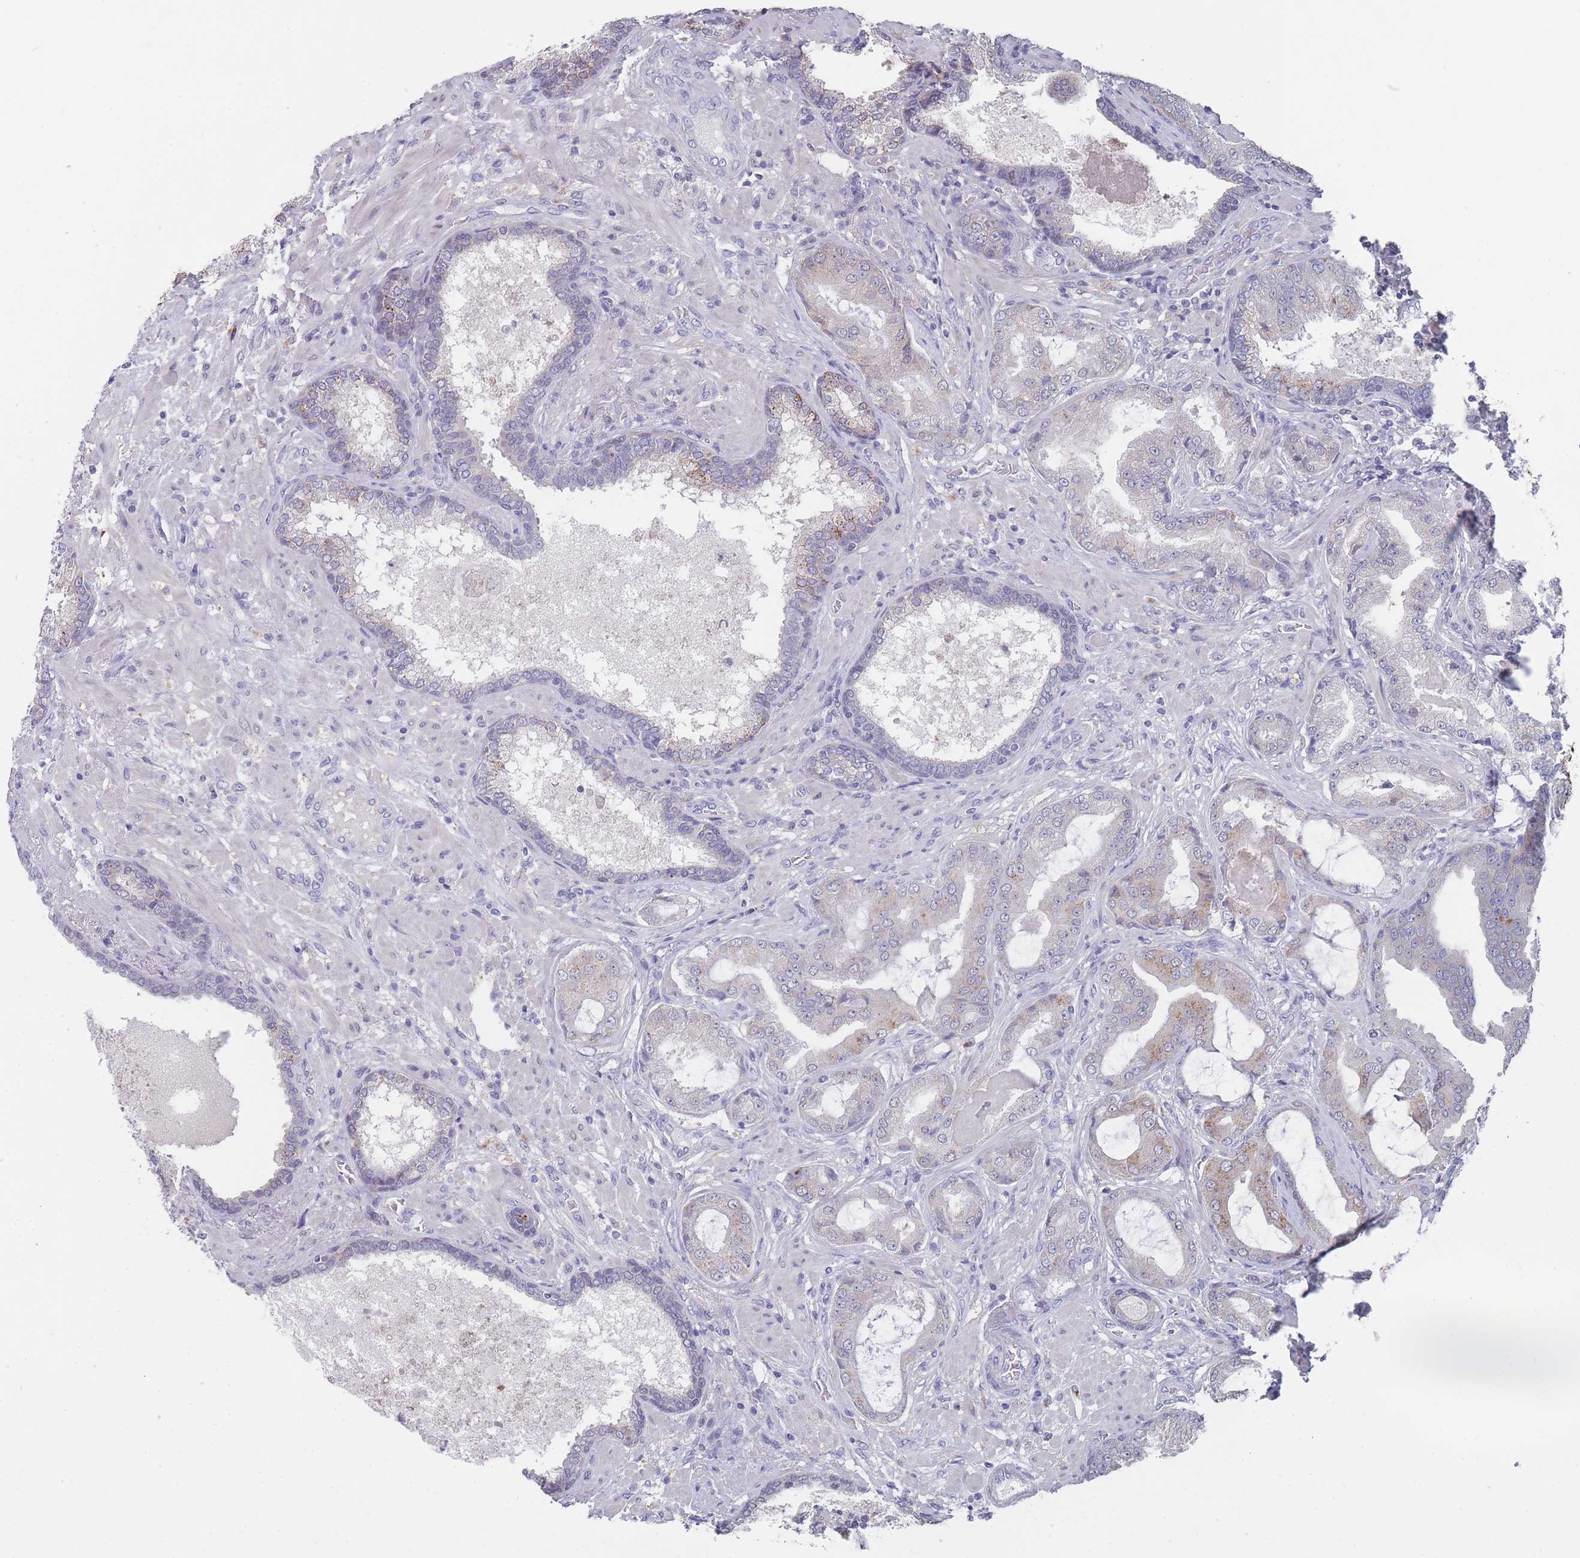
{"staining": {"intensity": "weak", "quantity": "<25%", "location": "cytoplasmic/membranous"}, "tissue": "prostate cancer", "cell_type": "Tumor cells", "image_type": "cancer", "snomed": [{"axis": "morphology", "description": "Adenocarcinoma, High grade"}, {"axis": "topography", "description": "Prostate"}], "caption": "The immunohistochemistry photomicrograph has no significant expression in tumor cells of prostate cancer (high-grade adenocarcinoma) tissue.", "gene": "CYP51A1", "patient": {"sex": "male", "age": 68}}